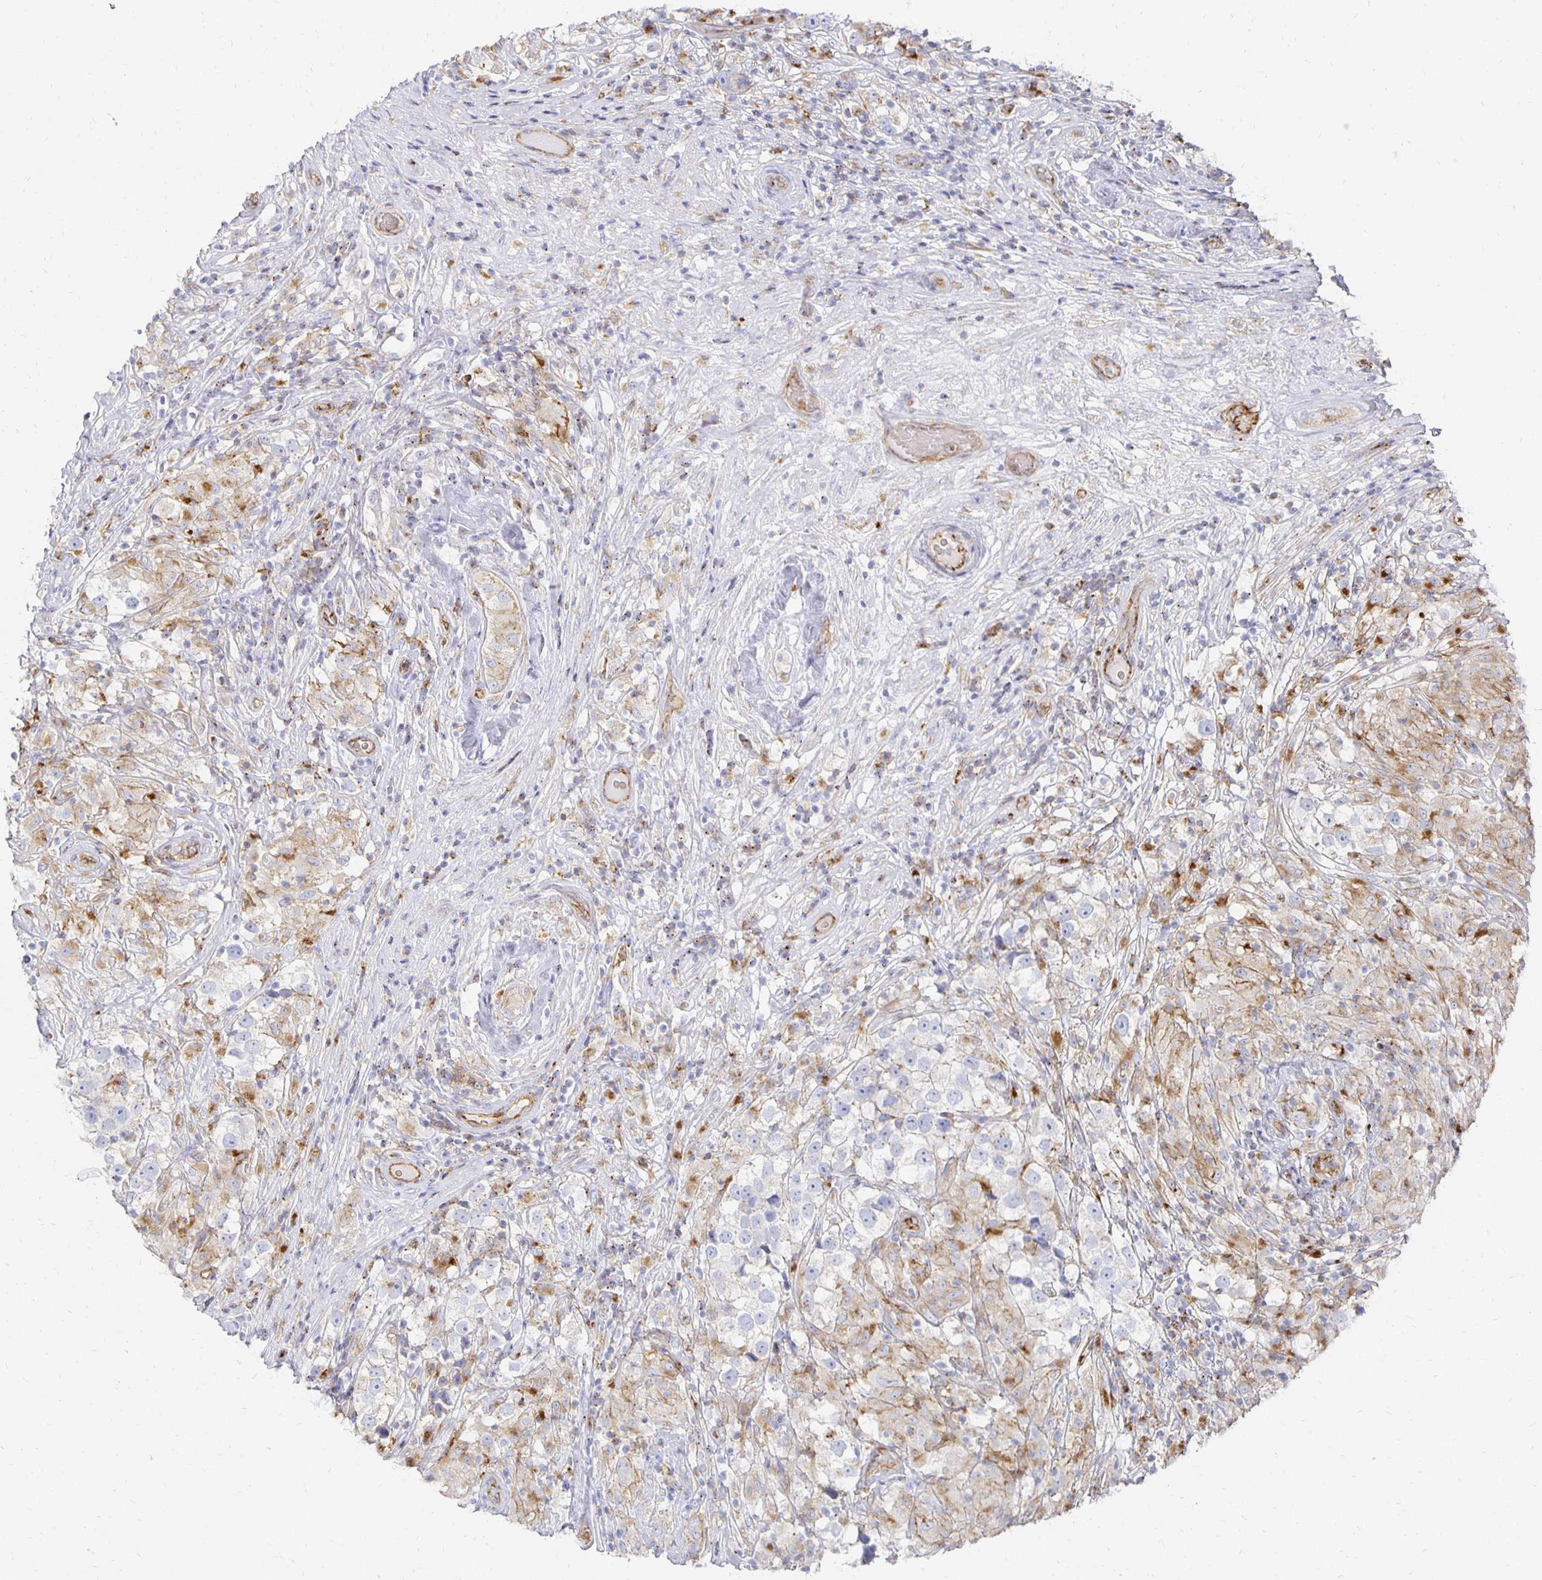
{"staining": {"intensity": "moderate", "quantity": "<25%", "location": "cytoplasmic/membranous"}, "tissue": "testis cancer", "cell_type": "Tumor cells", "image_type": "cancer", "snomed": [{"axis": "morphology", "description": "Seminoma, NOS"}, {"axis": "topography", "description": "Testis"}], "caption": "Immunohistochemical staining of testis cancer (seminoma) exhibits low levels of moderate cytoplasmic/membranous protein staining in approximately <25% of tumor cells.", "gene": "TAAR1", "patient": {"sex": "male", "age": 46}}